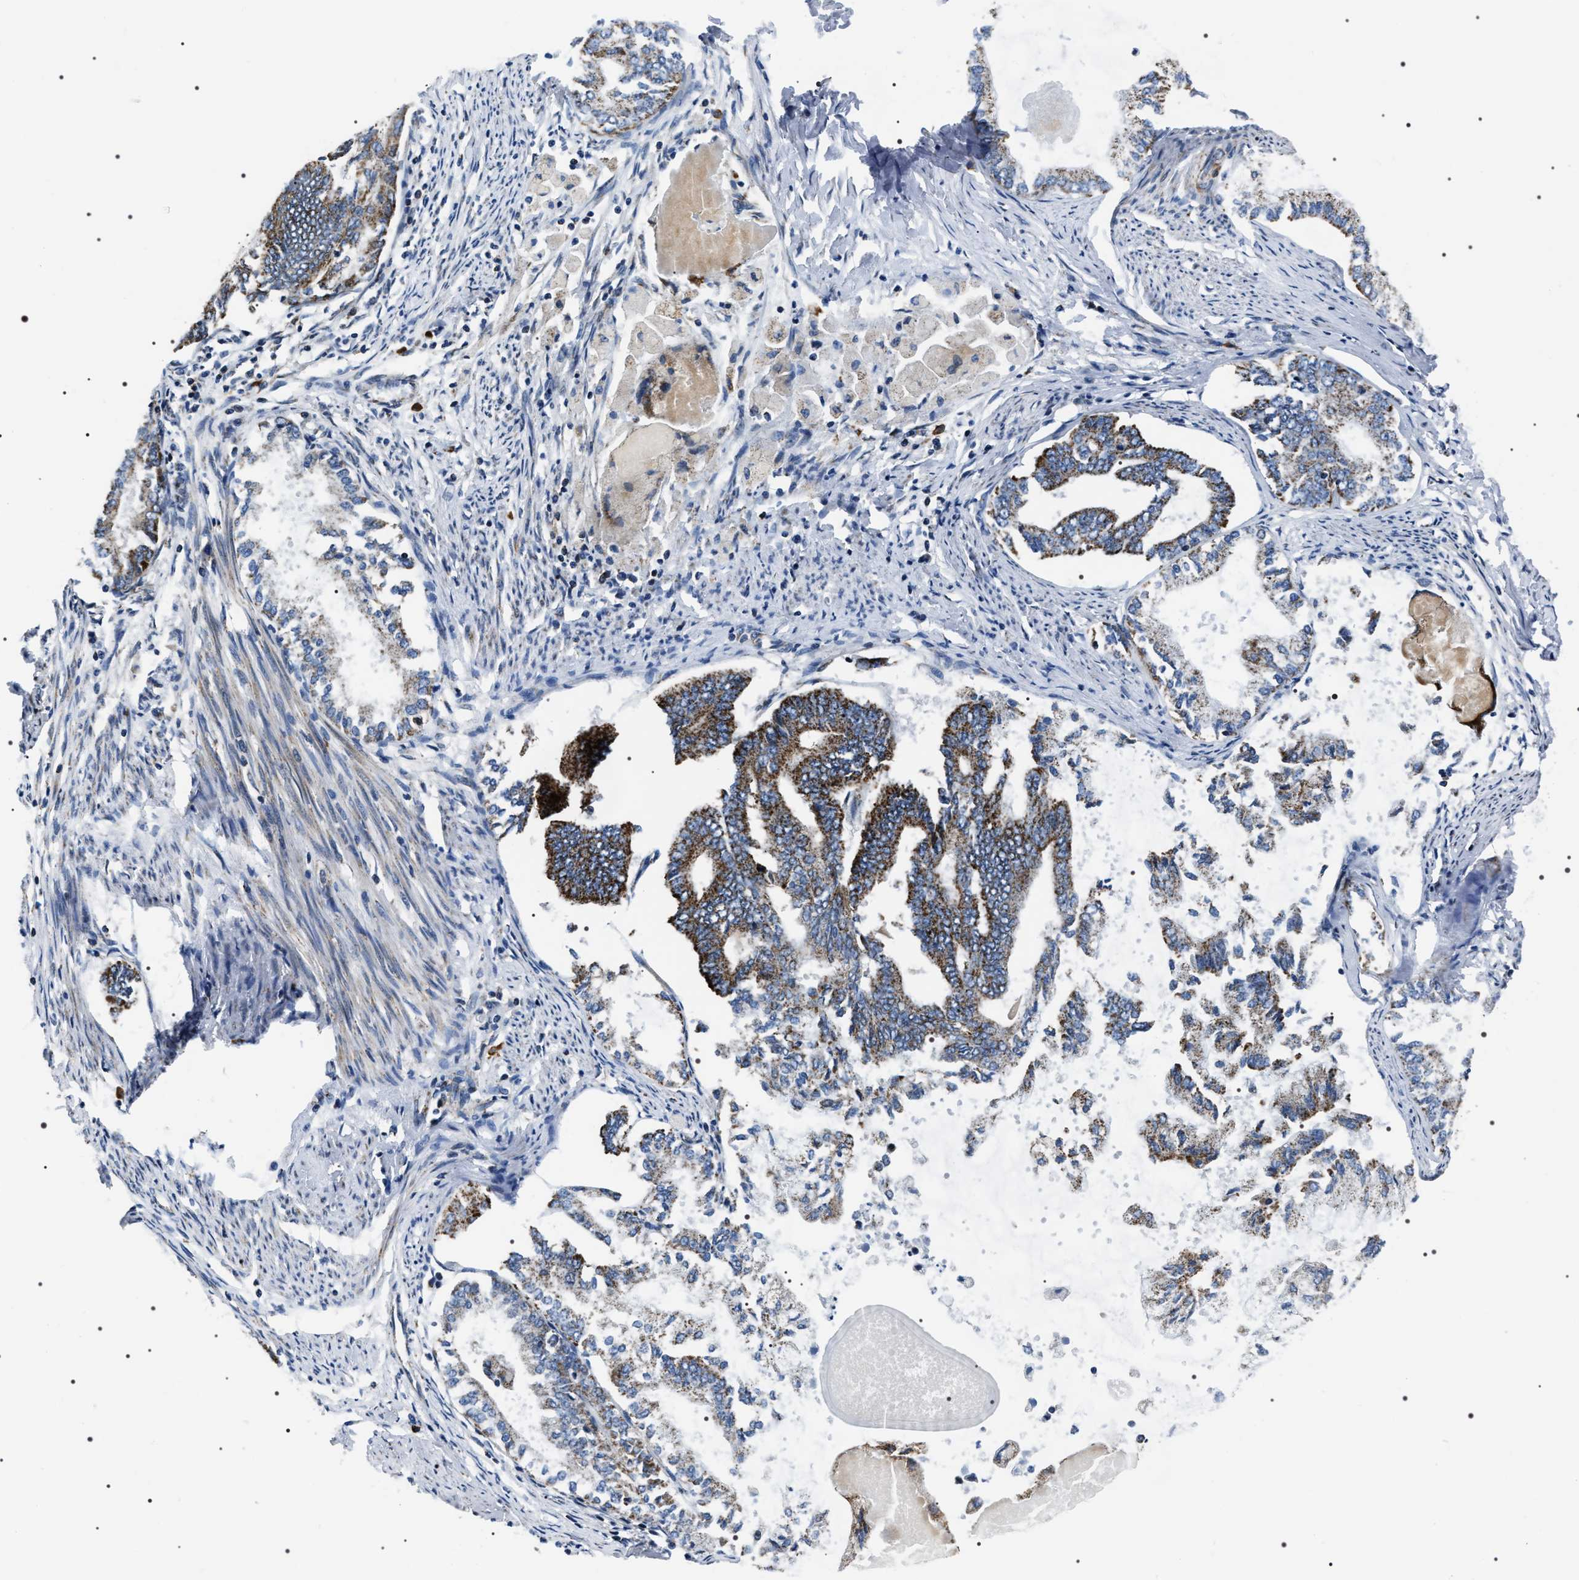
{"staining": {"intensity": "moderate", "quantity": ">75%", "location": "cytoplasmic/membranous"}, "tissue": "endometrial cancer", "cell_type": "Tumor cells", "image_type": "cancer", "snomed": [{"axis": "morphology", "description": "Adenocarcinoma, NOS"}, {"axis": "topography", "description": "Endometrium"}], "caption": "Human adenocarcinoma (endometrial) stained with a protein marker demonstrates moderate staining in tumor cells.", "gene": "NTMT1", "patient": {"sex": "female", "age": 86}}